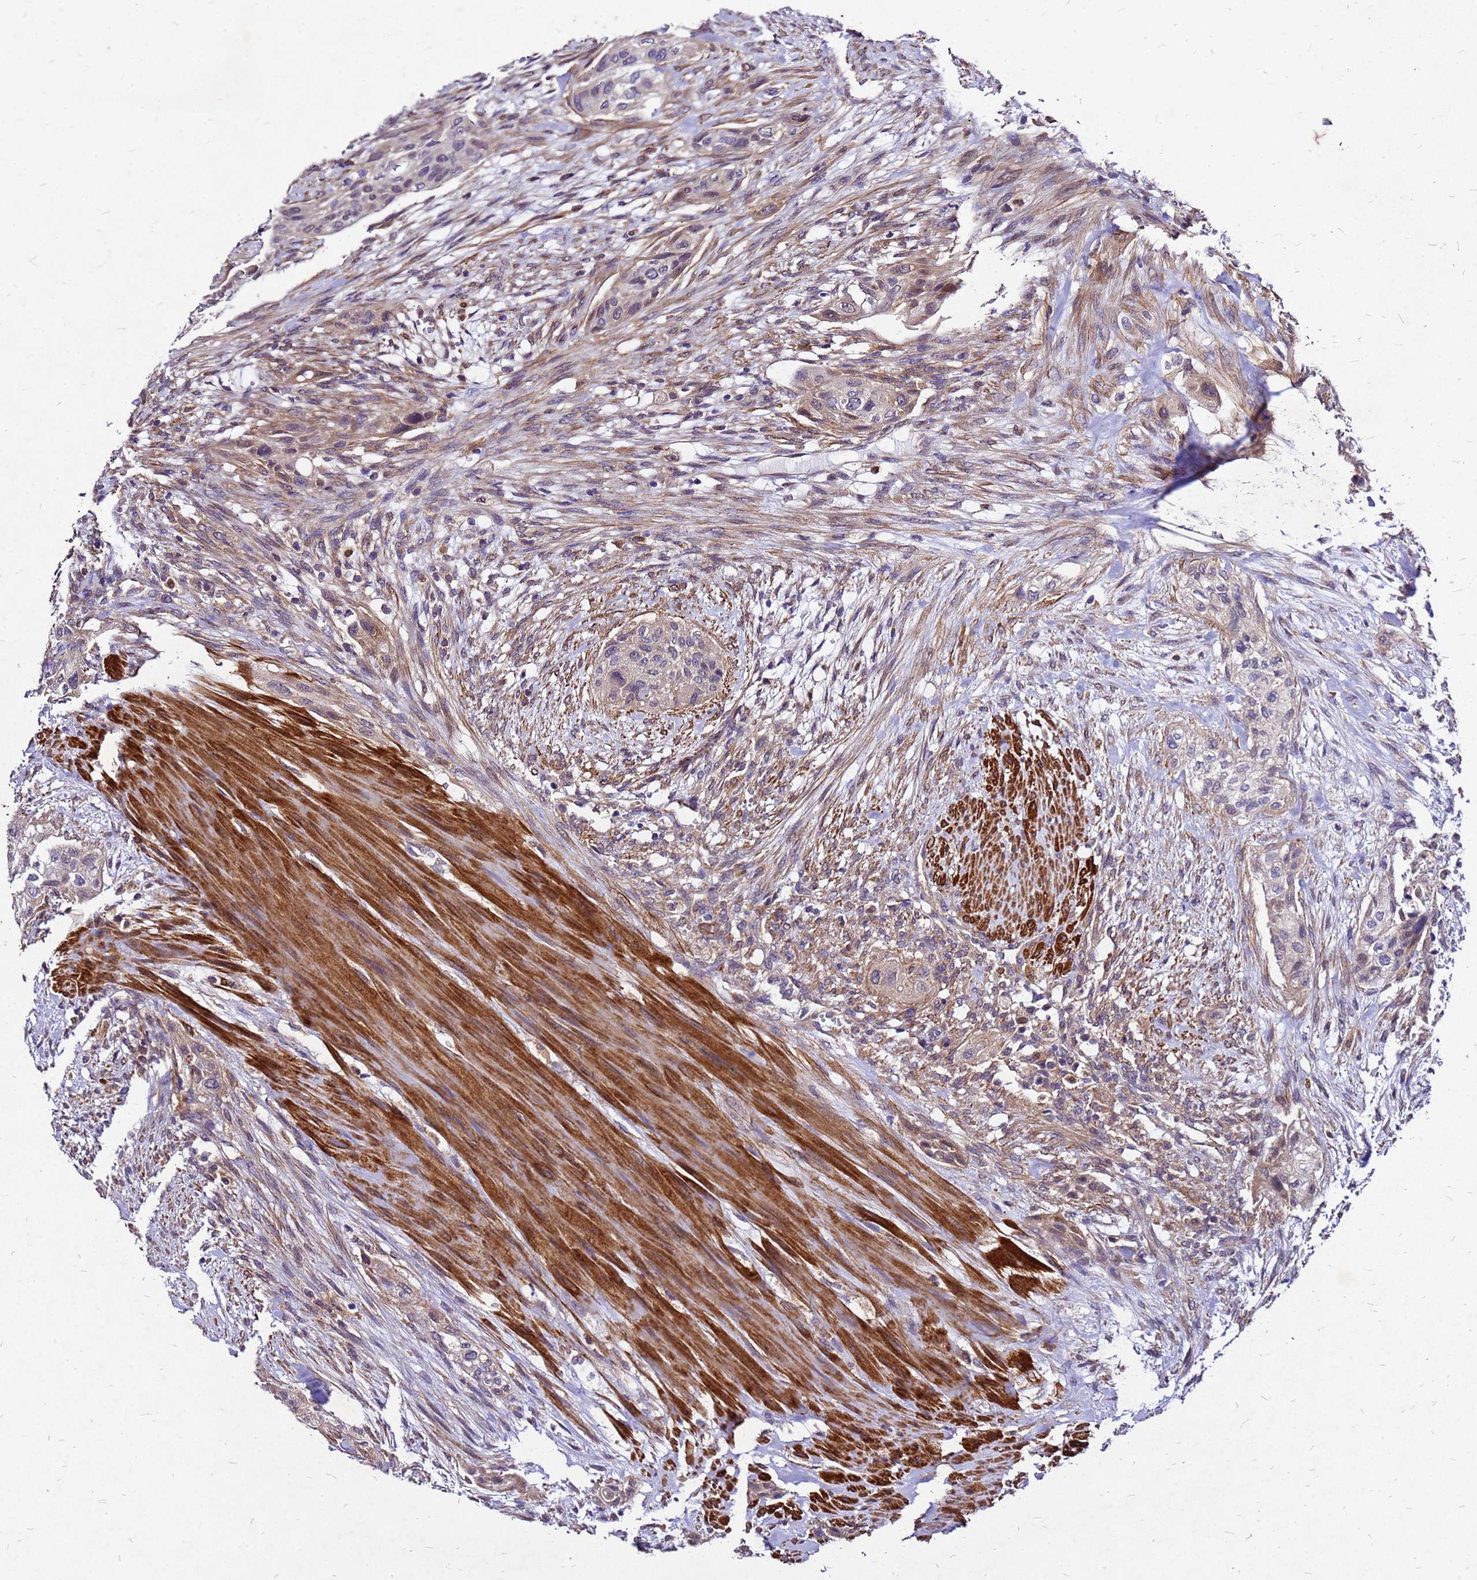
{"staining": {"intensity": "weak", "quantity": "<25%", "location": "cytoplasmic/membranous"}, "tissue": "urothelial cancer", "cell_type": "Tumor cells", "image_type": "cancer", "snomed": [{"axis": "morphology", "description": "Urothelial carcinoma, High grade"}, {"axis": "topography", "description": "Urinary bladder"}], "caption": "The micrograph demonstrates no staining of tumor cells in urothelial cancer.", "gene": "DUSP23", "patient": {"sex": "male", "age": 35}}